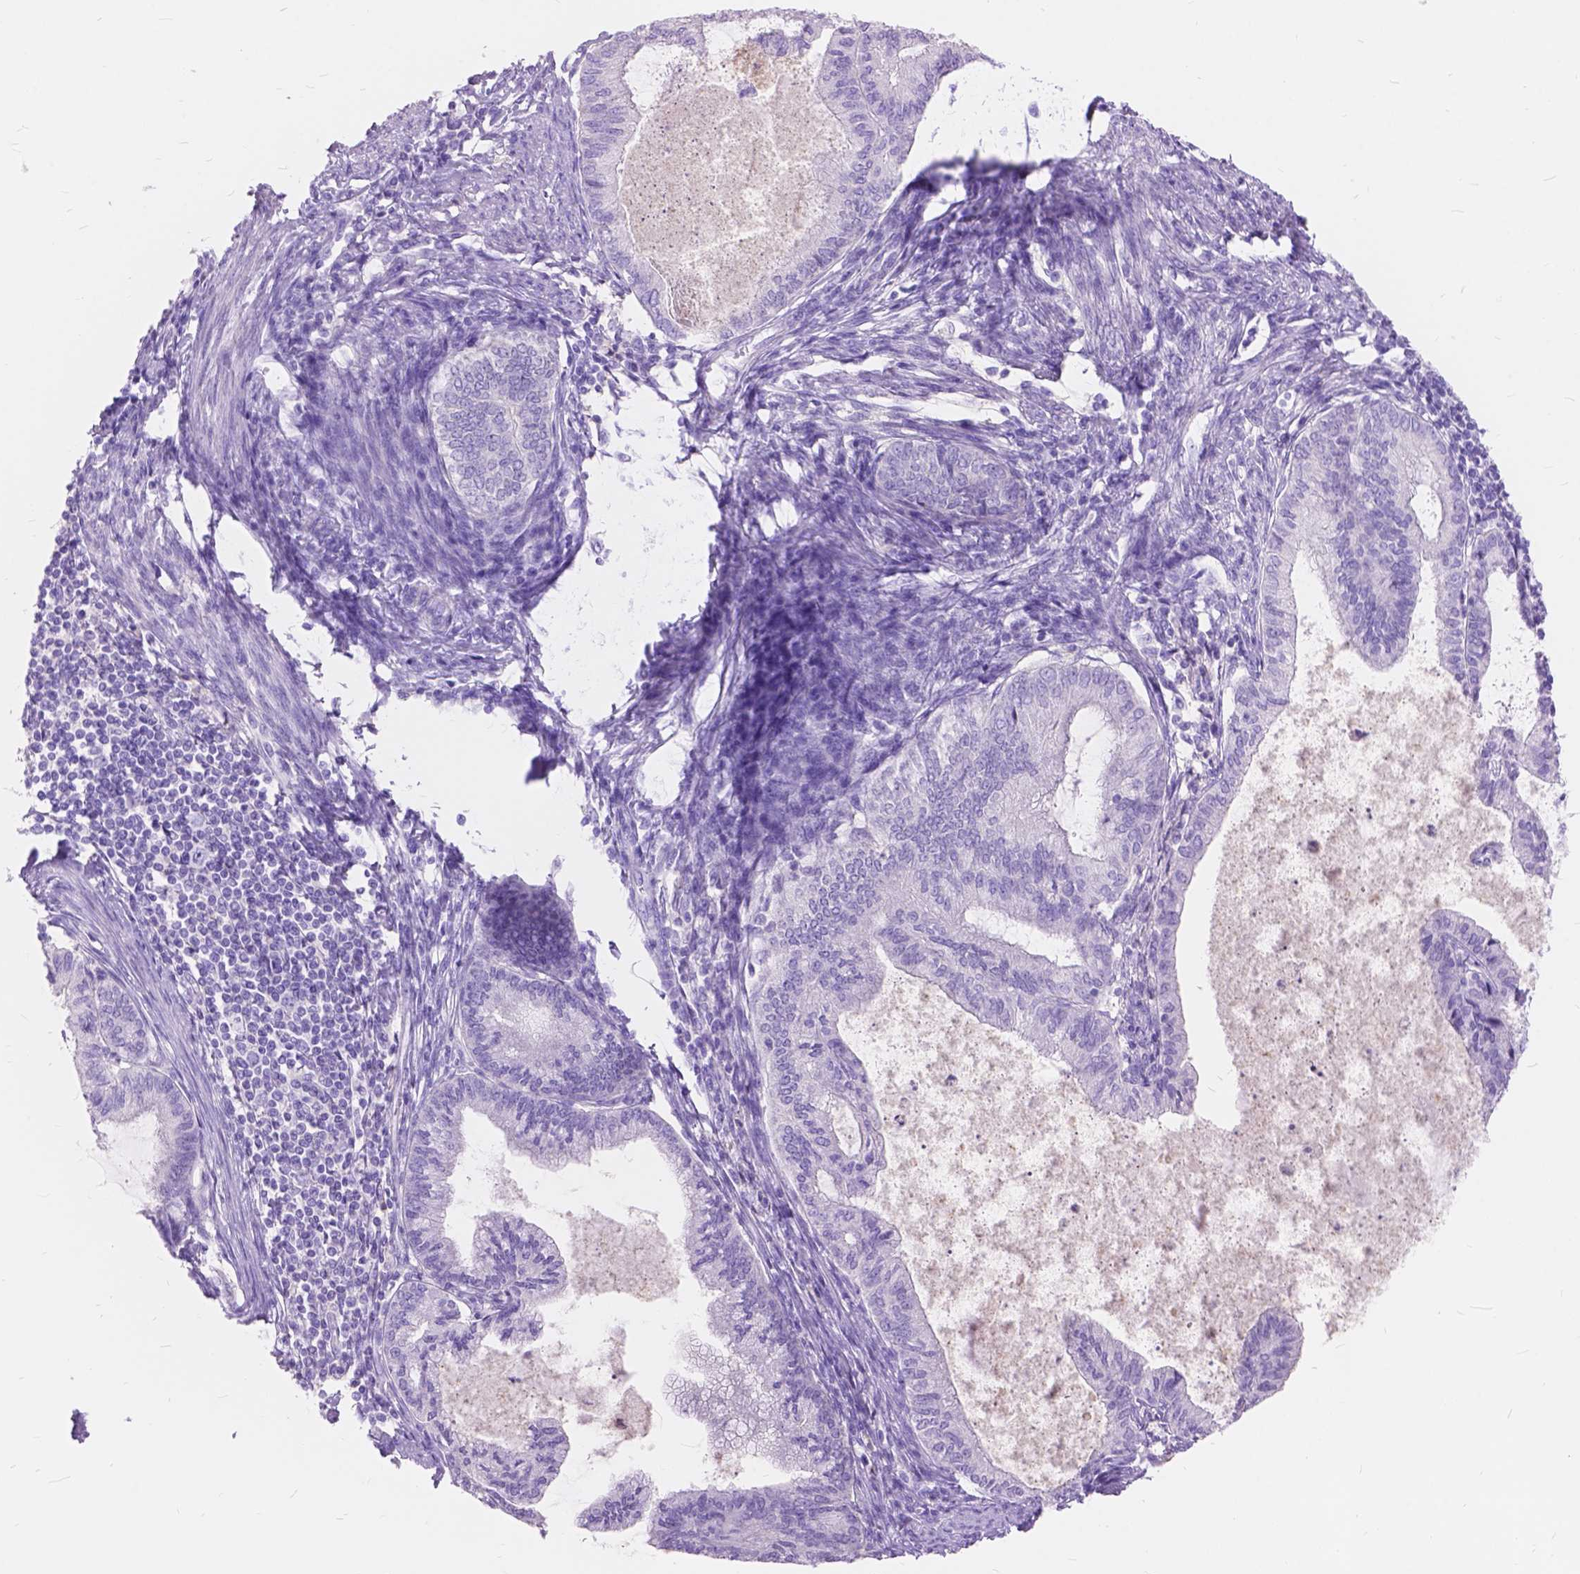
{"staining": {"intensity": "negative", "quantity": "none", "location": "none"}, "tissue": "endometrial cancer", "cell_type": "Tumor cells", "image_type": "cancer", "snomed": [{"axis": "morphology", "description": "Adenocarcinoma, NOS"}, {"axis": "topography", "description": "Endometrium"}], "caption": "A high-resolution photomicrograph shows IHC staining of endometrial cancer (adenocarcinoma), which displays no significant positivity in tumor cells. (DAB IHC visualized using brightfield microscopy, high magnification).", "gene": "FOXL2", "patient": {"sex": "female", "age": 86}}